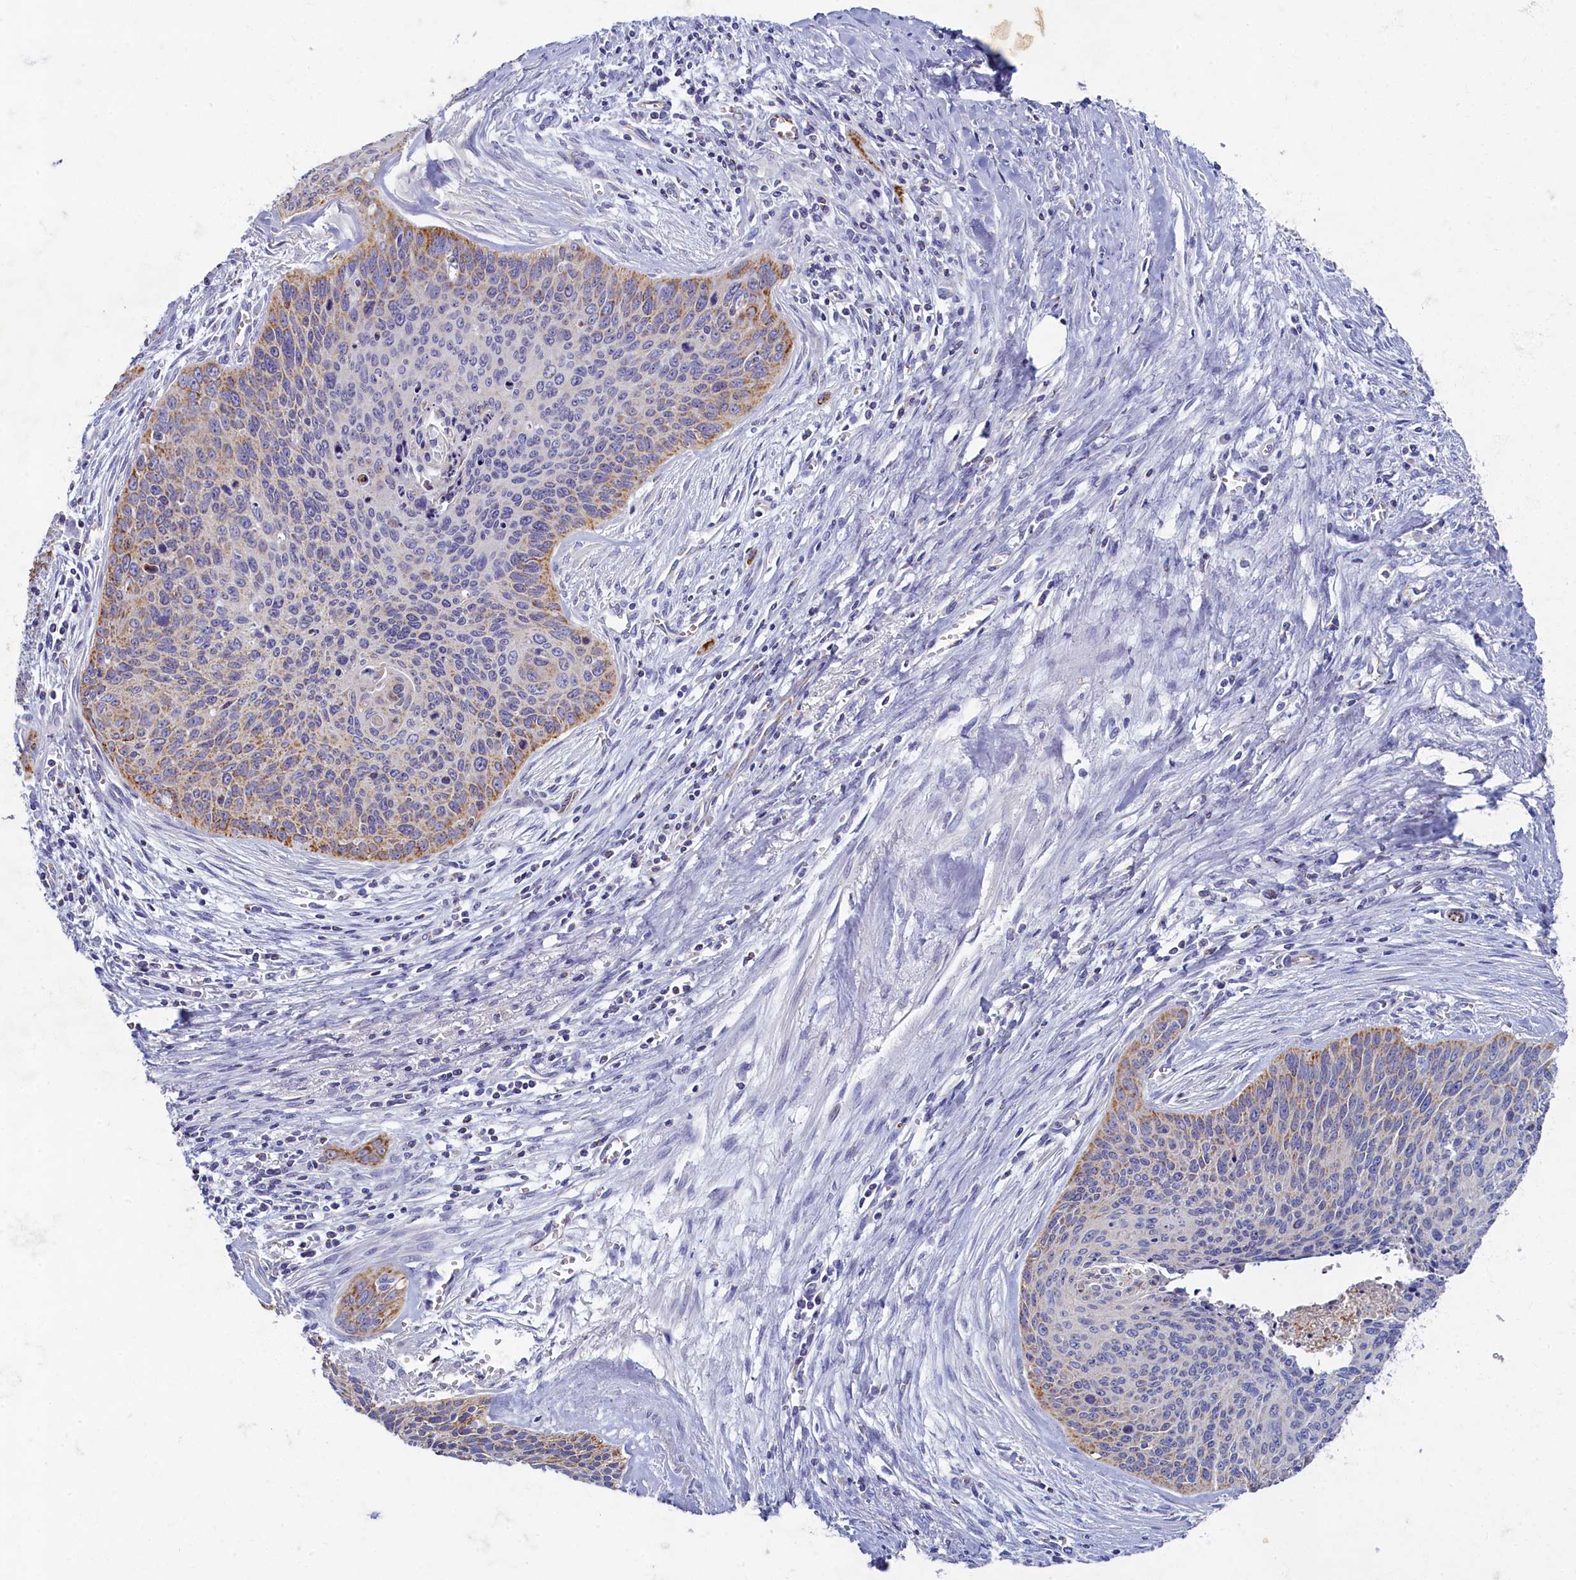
{"staining": {"intensity": "moderate", "quantity": "25%-75%", "location": "cytoplasmic/membranous"}, "tissue": "cervical cancer", "cell_type": "Tumor cells", "image_type": "cancer", "snomed": [{"axis": "morphology", "description": "Squamous cell carcinoma, NOS"}, {"axis": "topography", "description": "Cervix"}], "caption": "A medium amount of moderate cytoplasmic/membranous positivity is identified in about 25%-75% of tumor cells in cervical cancer tissue.", "gene": "OCIAD2", "patient": {"sex": "female", "age": 55}}